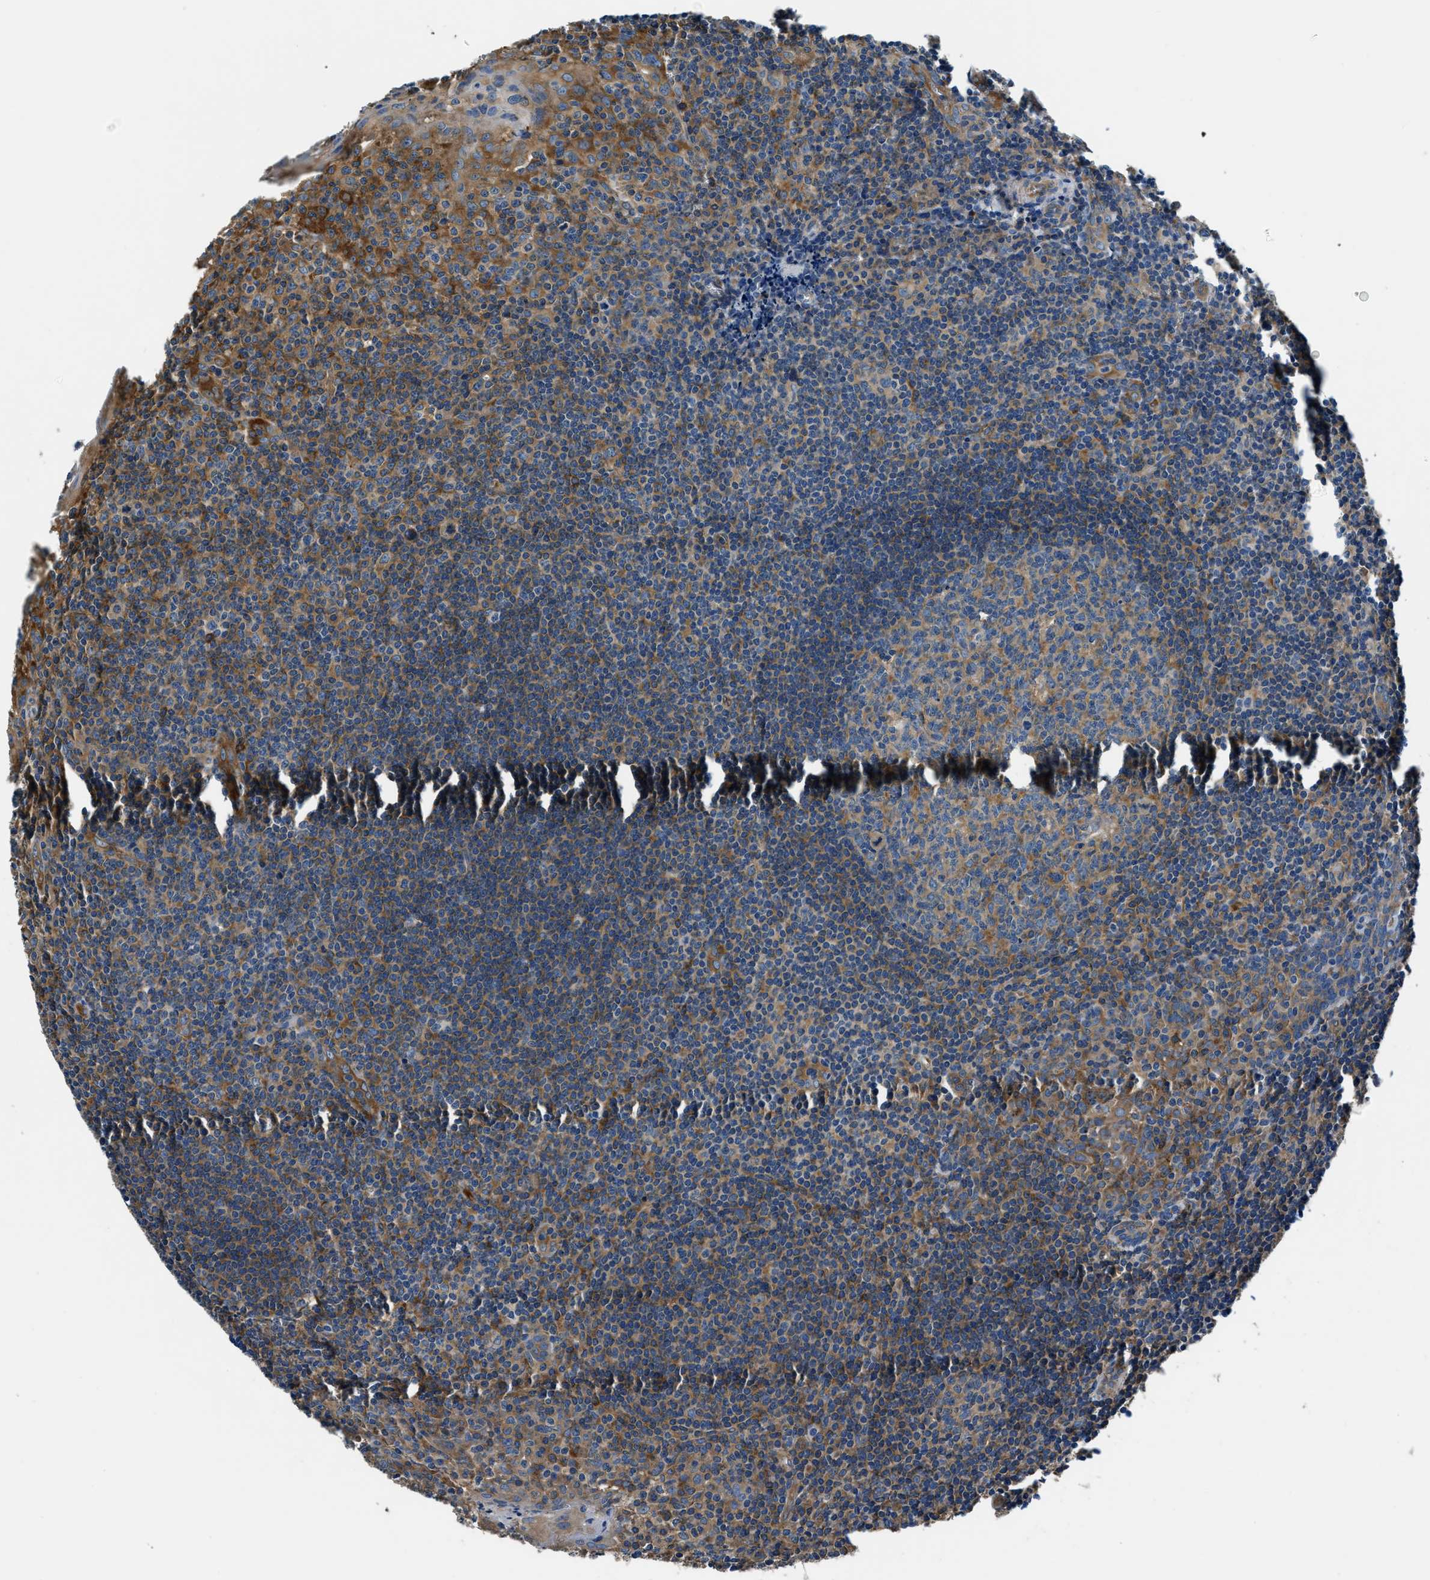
{"staining": {"intensity": "moderate", "quantity": "25%-75%", "location": "cytoplasmic/membranous"}, "tissue": "tonsil", "cell_type": "Germinal center cells", "image_type": "normal", "snomed": [{"axis": "morphology", "description": "Normal tissue, NOS"}, {"axis": "topography", "description": "Tonsil"}], "caption": "This is a histology image of IHC staining of unremarkable tonsil, which shows moderate expression in the cytoplasmic/membranous of germinal center cells.", "gene": "EEA1", "patient": {"sex": "male", "age": 37}}